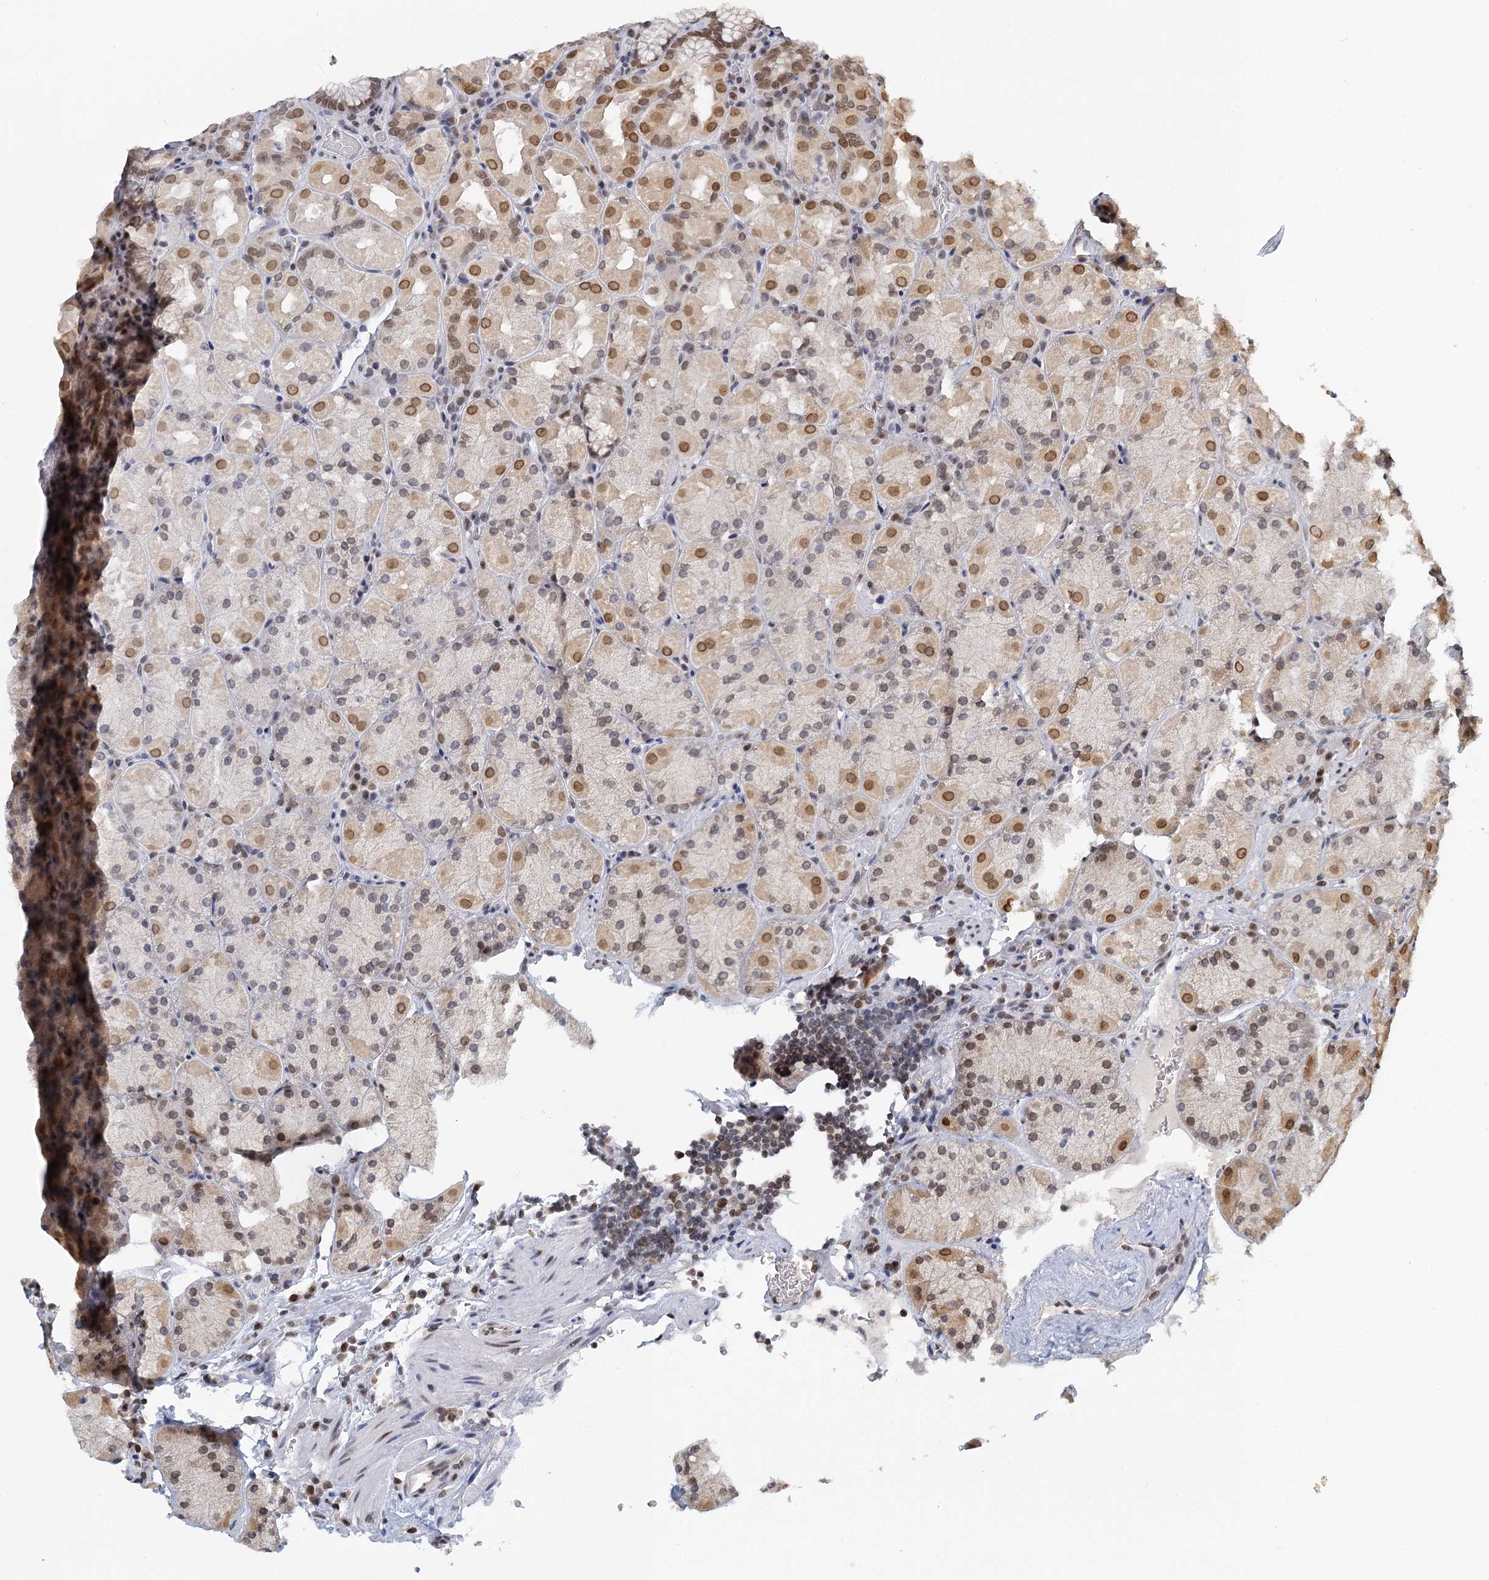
{"staining": {"intensity": "moderate", "quantity": "25%-75%", "location": "cytoplasmic/membranous,nuclear"}, "tissue": "stomach", "cell_type": "Glandular cells", "image_type": "normal", "snomed": [{"axis": "morphology", "description": "Normal tissue, NOS"}, {"axis": "topography", "description": "Stomach, upper"}, {"axis": "topography", "description": "Stomach, lower"}], "caption": "Immunohistochemical staining of unremarkable human stomach demonstrates moderate cytoplasmic/membranous,nuclear protein expression in about 25%-75% of glandular cells. The protein of interest is stained brown, and the nuclei are stained in blue (DAB IHC with brightfield microscopy, high magnification).", "gene": "TREX1", "patient": {"sex": "male", "age": 80}}